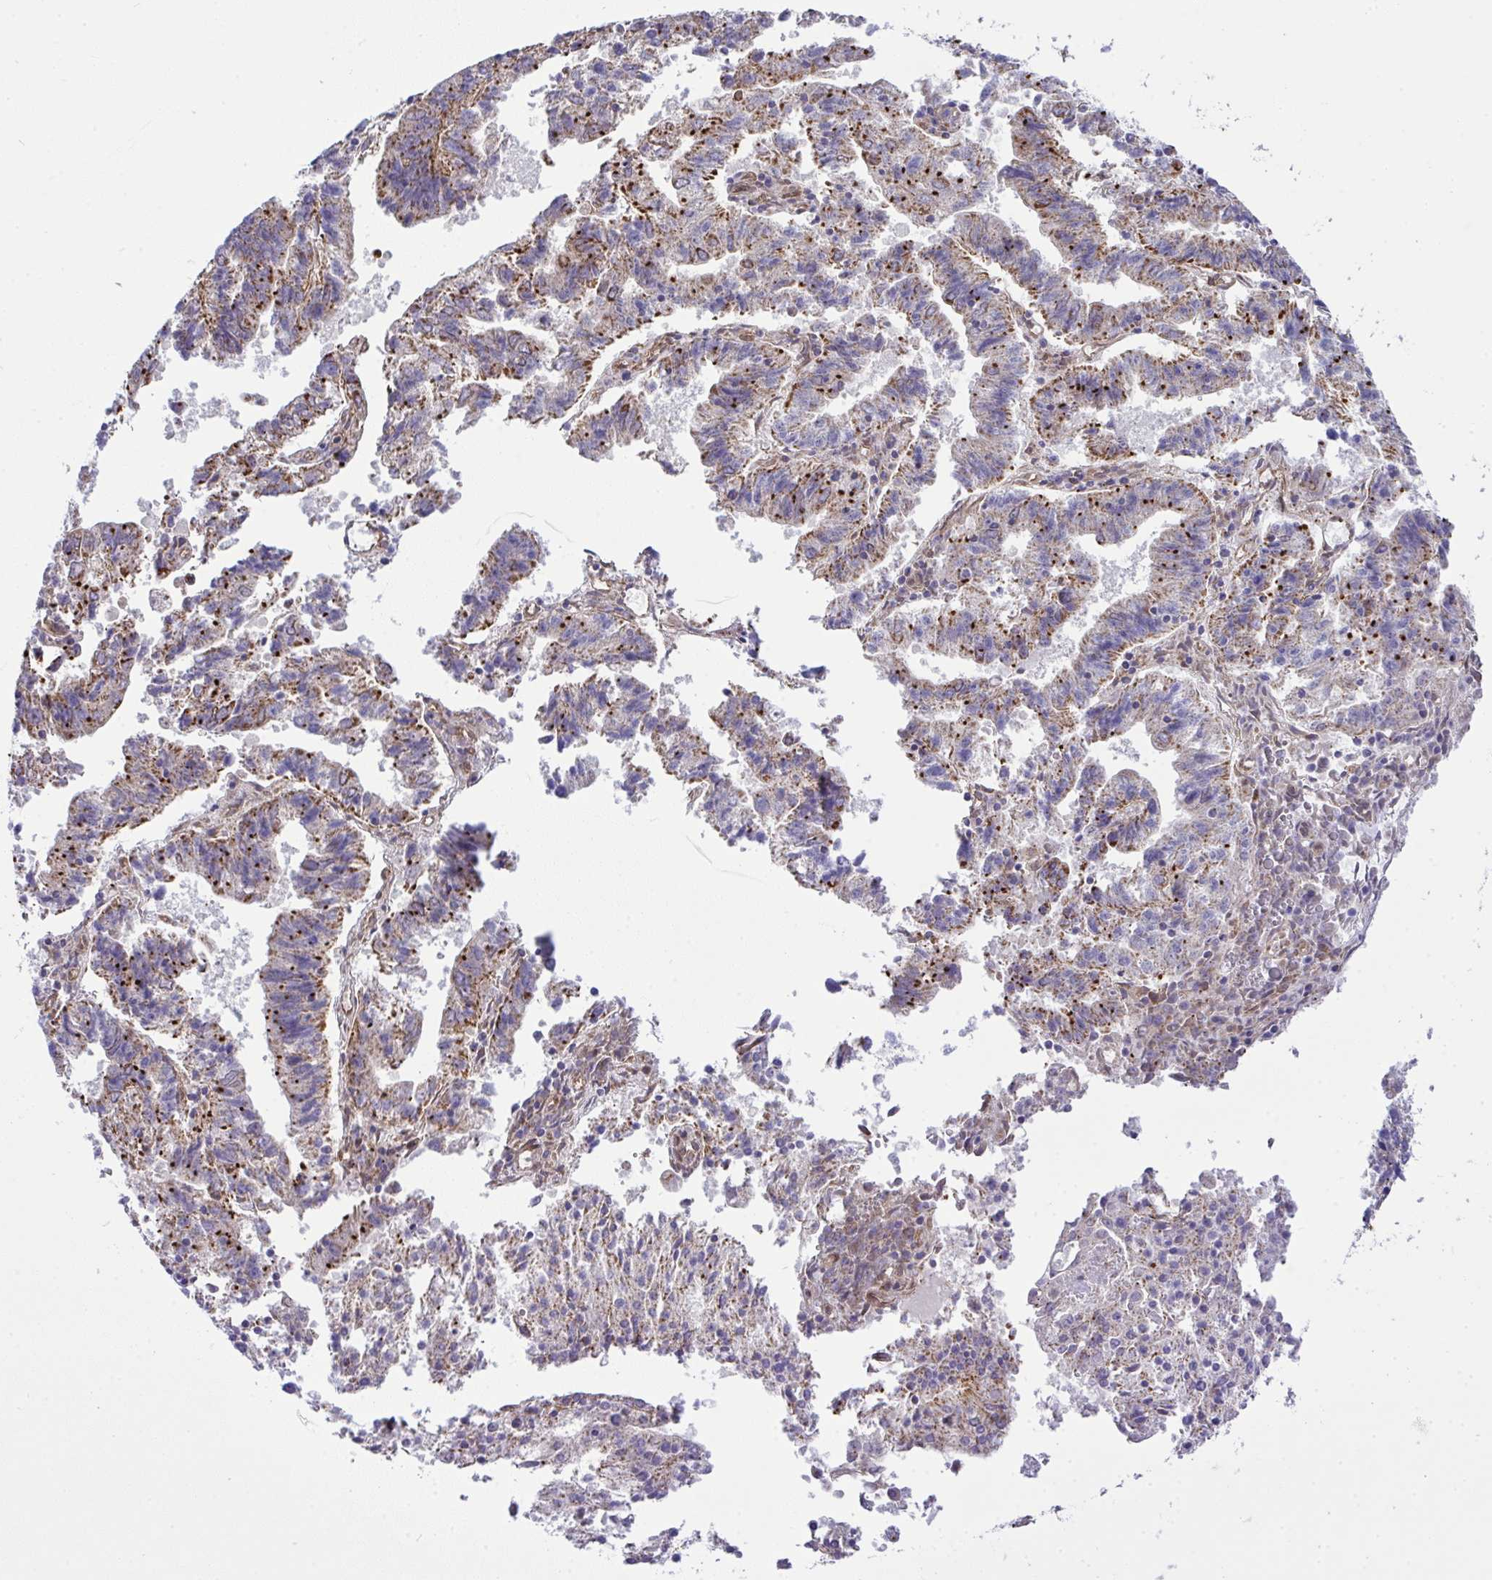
{"staining": {"intensity": "strong", "quantity": "25%-75%", "location": "cytoplasmic/membranous"}, "tissue": "endometrial cancer", "cell_type": "Tumor cells", "image_type": "cancer", "snomed": [{"axis": "morphology", "description": "Adenocarcinoma, NOS"}, {"axis": "topography", "description": "Endometrium"}], "caption": "An image showing strong cytoplasmic/membranous positivity in about 25%-75% of tumor cells in adenocarcinoma (endometrial), as visualized by brown immunohistochemical staining.", "gene": "RSKR", "patient": {"sex": "female", "age": 82}}